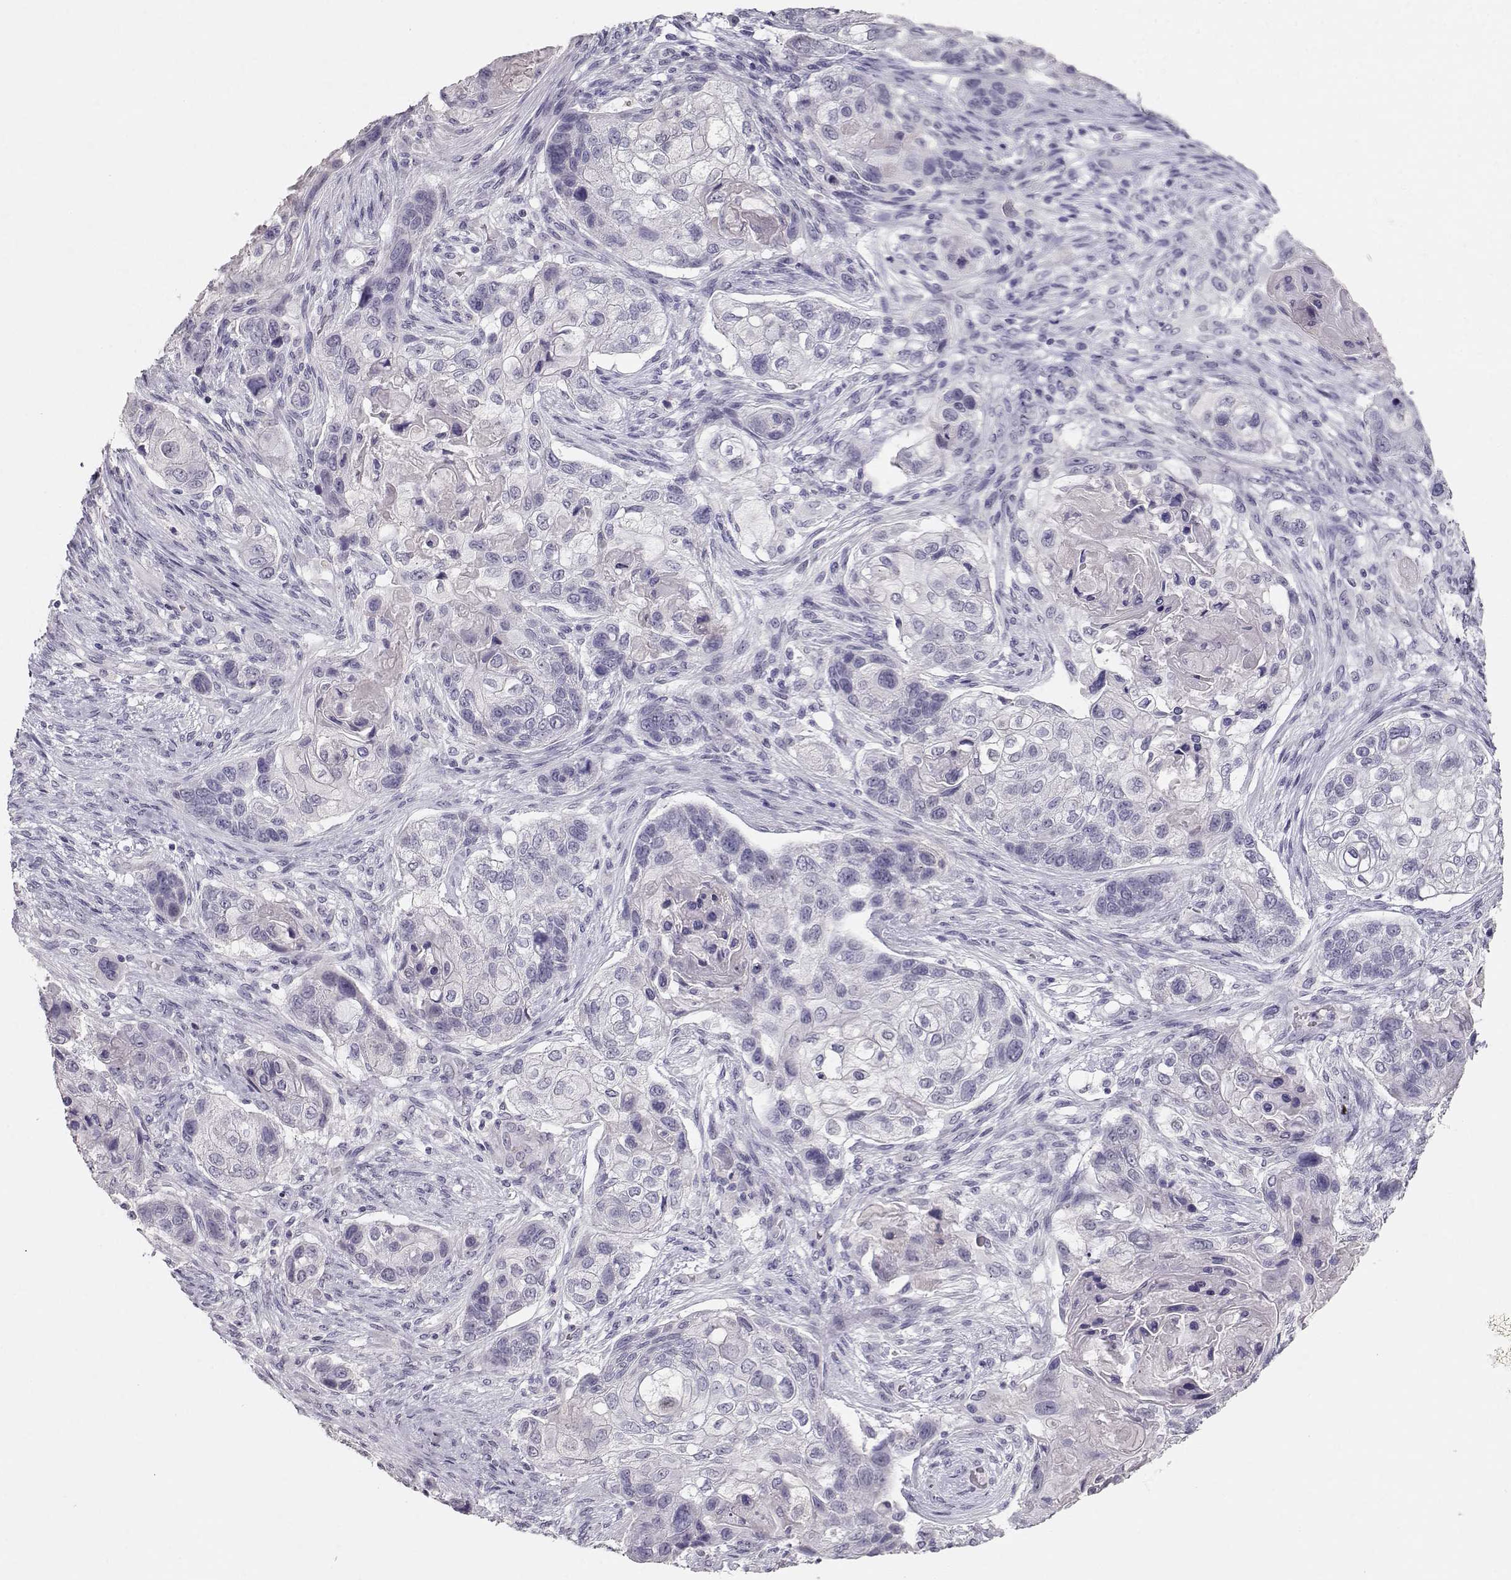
{"staining": {"intensity": "negative", "quantity": "none", "location": "none"}, "tissue": "lung cancer", "cell_type": "Tumor cells", "image_type": "cancer", "snomed": [{"axis": "morphology", "description": "Squamous cell carcinoma, NOS"}, {"axis": "topography", "description": "Lung"}], "caption": "Histopathology image shows no significant protein positivity in tumor cells of lung cancer.", "gene": "MAGEC1", "patient": {"sex": "male", "age": 69}}